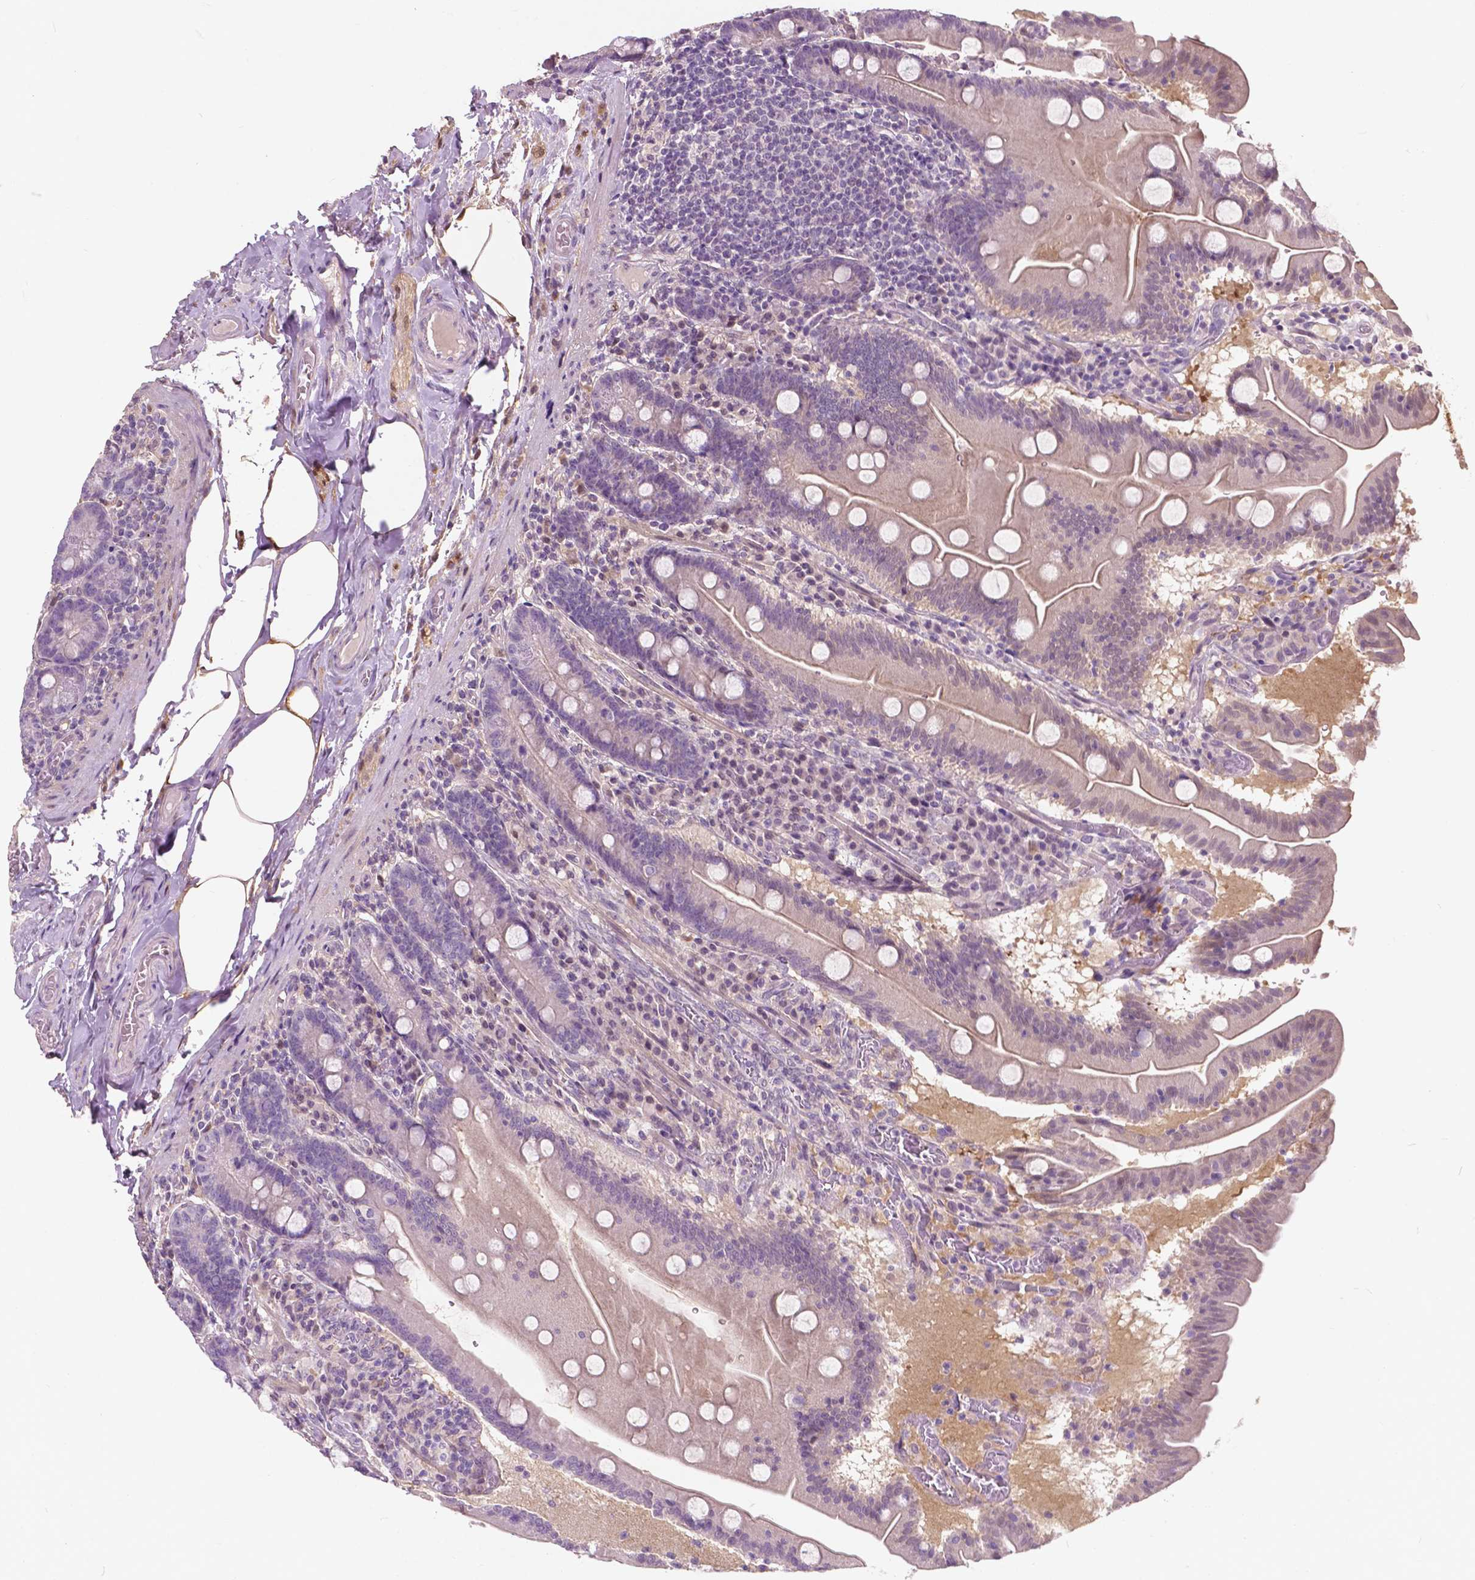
{"staining": {"intensity": "weak", "quantity": "<25%", "location": "cytoplasmic/membranous"}, "tissue": "small intestine", "cell_type": "Glandular cells", "image_type": "normal", "snomed": [{"axis": "morphology", "description": "Normal tissue, NOS"}, {"axis": "topography", "description": "Small intestine"}], "caption": "The immunohistochemistry (IHC) histopathology image has no significant staining in glandular cells of small intestine.", "gene": "GPR37", "patient": {"sex": "male", "age": 37}}